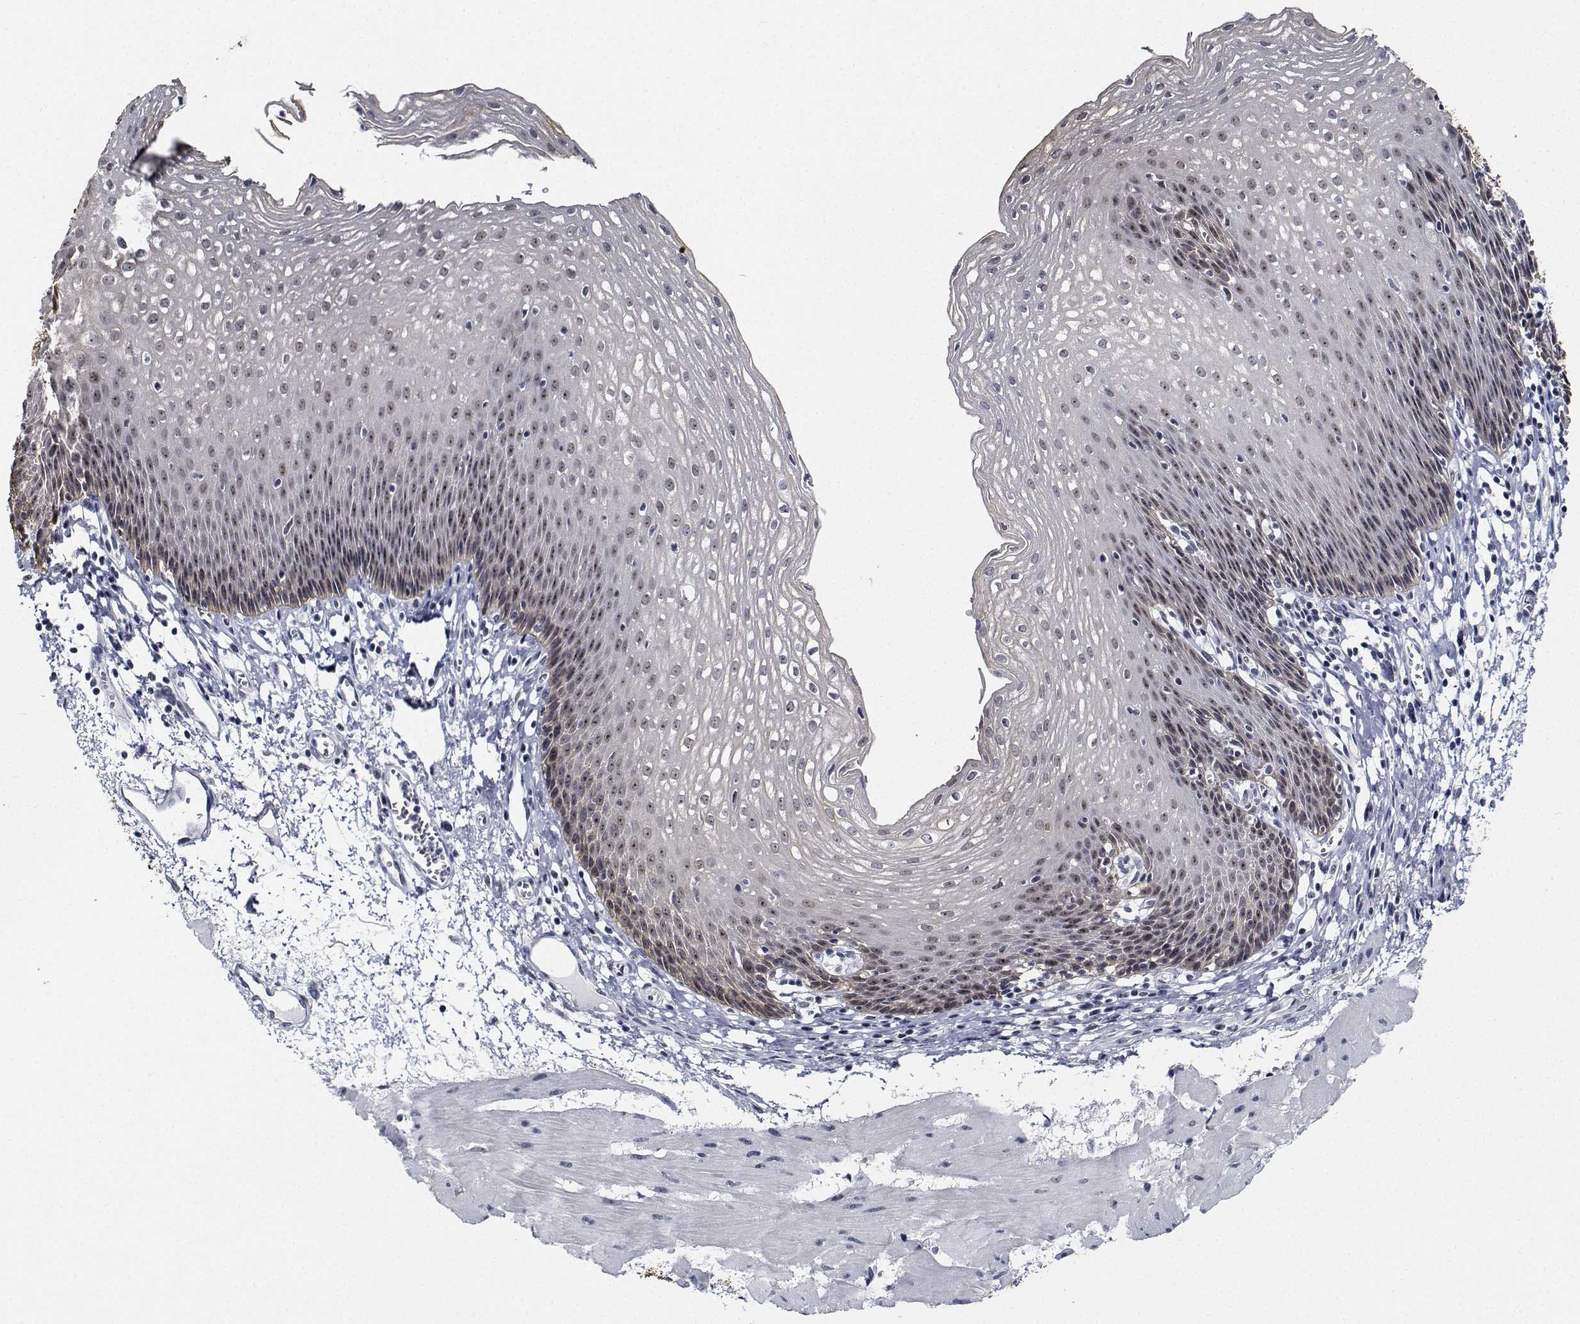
{"staining": {"intensity": "weak", "quantity": "25%-75%", "location": "nuclear"}, "tissue": "esophagus", "cell_type": "Squamous epithelial cells", "image_type": "normal", "snomed": [{"axis": "morphology", "description": "Normal tissue, NOS"}, {"axis": "topography", "description": "Esophagus"}], "caption": "Protein expression analysis of benign esophagus exhibits weak nuclear staining in about 25%-75% of squamous epithelial cells.", "gene": "NVL", "patient": {"sex": "female", "age": 64}}